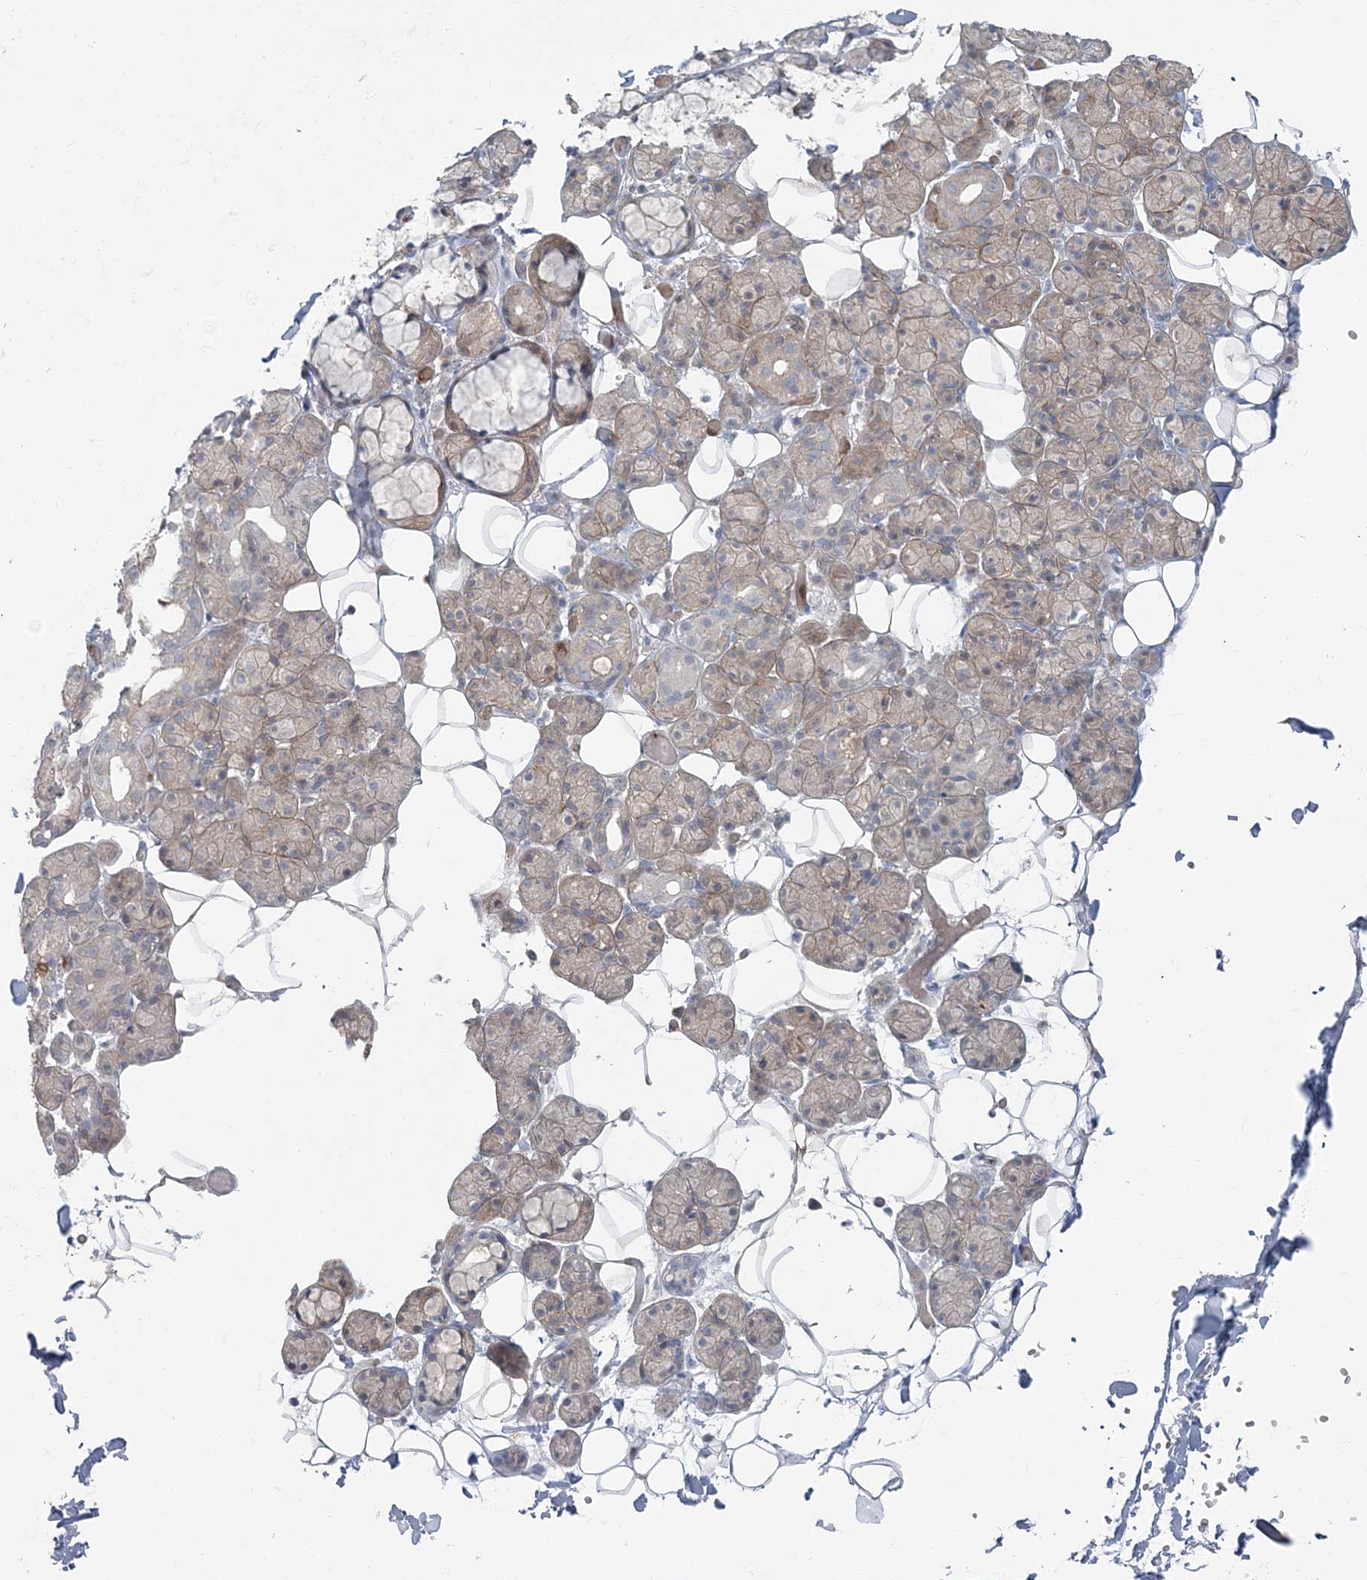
{"staining": {"intensity": "moderate", "quantity": "25%-75%", "location": "cytoplasmic/membranous"}, "tissue": "salivary gland", "cell_type": "Glandular cells", "image_type": "normal", "snomed": [{"axis": "morphology", "description": "Normal tissue, NOS"}, {"axis": "topography", "description": "Salivary gland"}], "caption": "A high-resolution image shows IHC staining of unremarkable salivary gland, which shows moderate cytoplasmic/membranous positivity in approximately 25%-75% of glandular cells. Ihc stains the protein of interest in brown and the nuclei are stained blue.", "gene": "RGCC", "patient": {"sex": "male", "age": 63}}